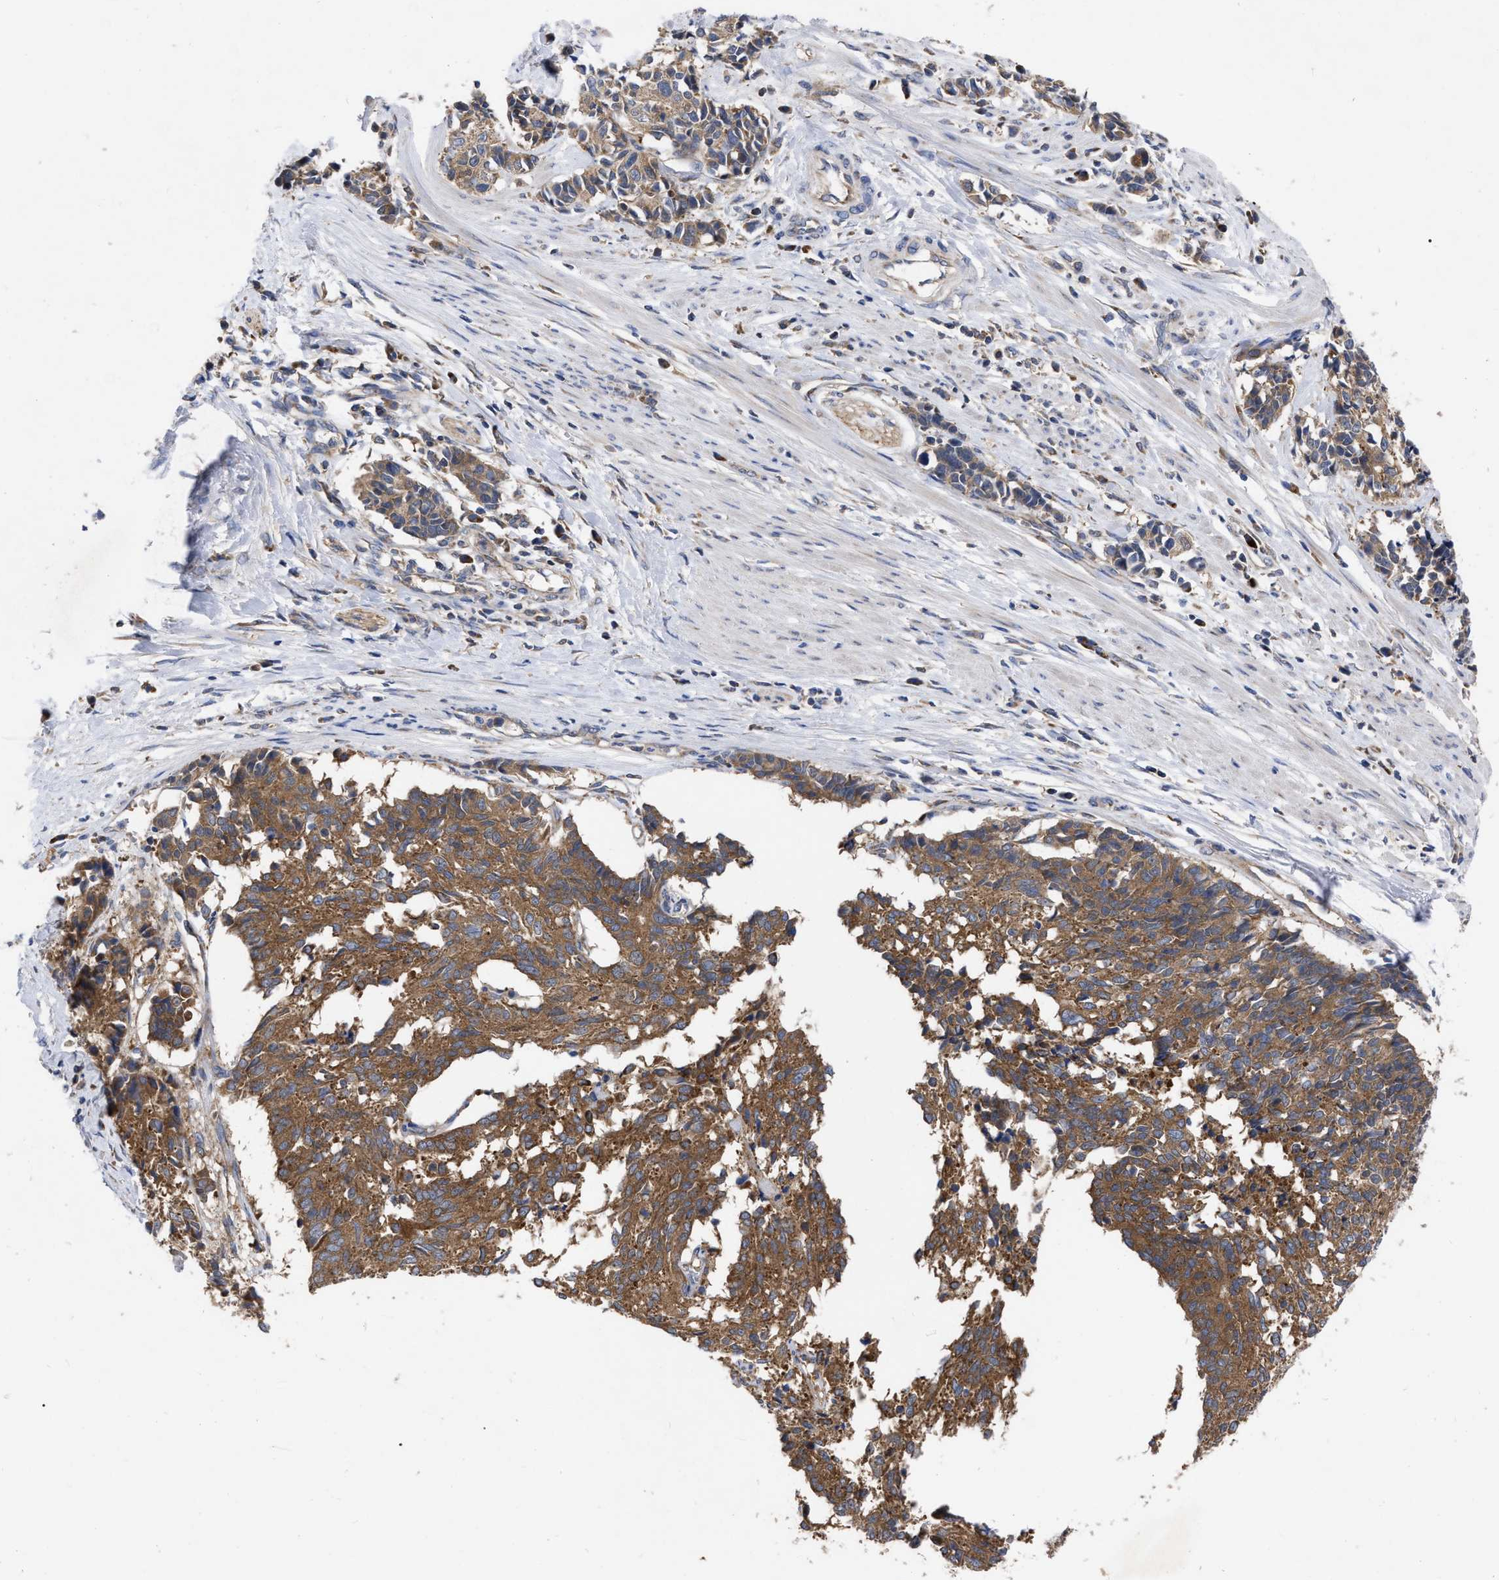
{"staining": {"intensity": "moderate", "quantity": ">75%", "location": "cytoplasmic/membranous"}, "tissue": "cervical cancer", "cell_type": "Tumor cells", "image_type": "cancer", "snomed": [{"axis": "morphology", "description": "Squamous cell carcinoma, NOS"}, {"axis": "topography", "description": "Cervix"}], "caption": "Squamous cell carcinoma (cervical) stained with a brown dye exhibits moderate cytoplasmic/membranous positive expression in about >75% of tumor cells.", "gene": "CDKN2C", "patient": {"sex": "female", "age": 35}}